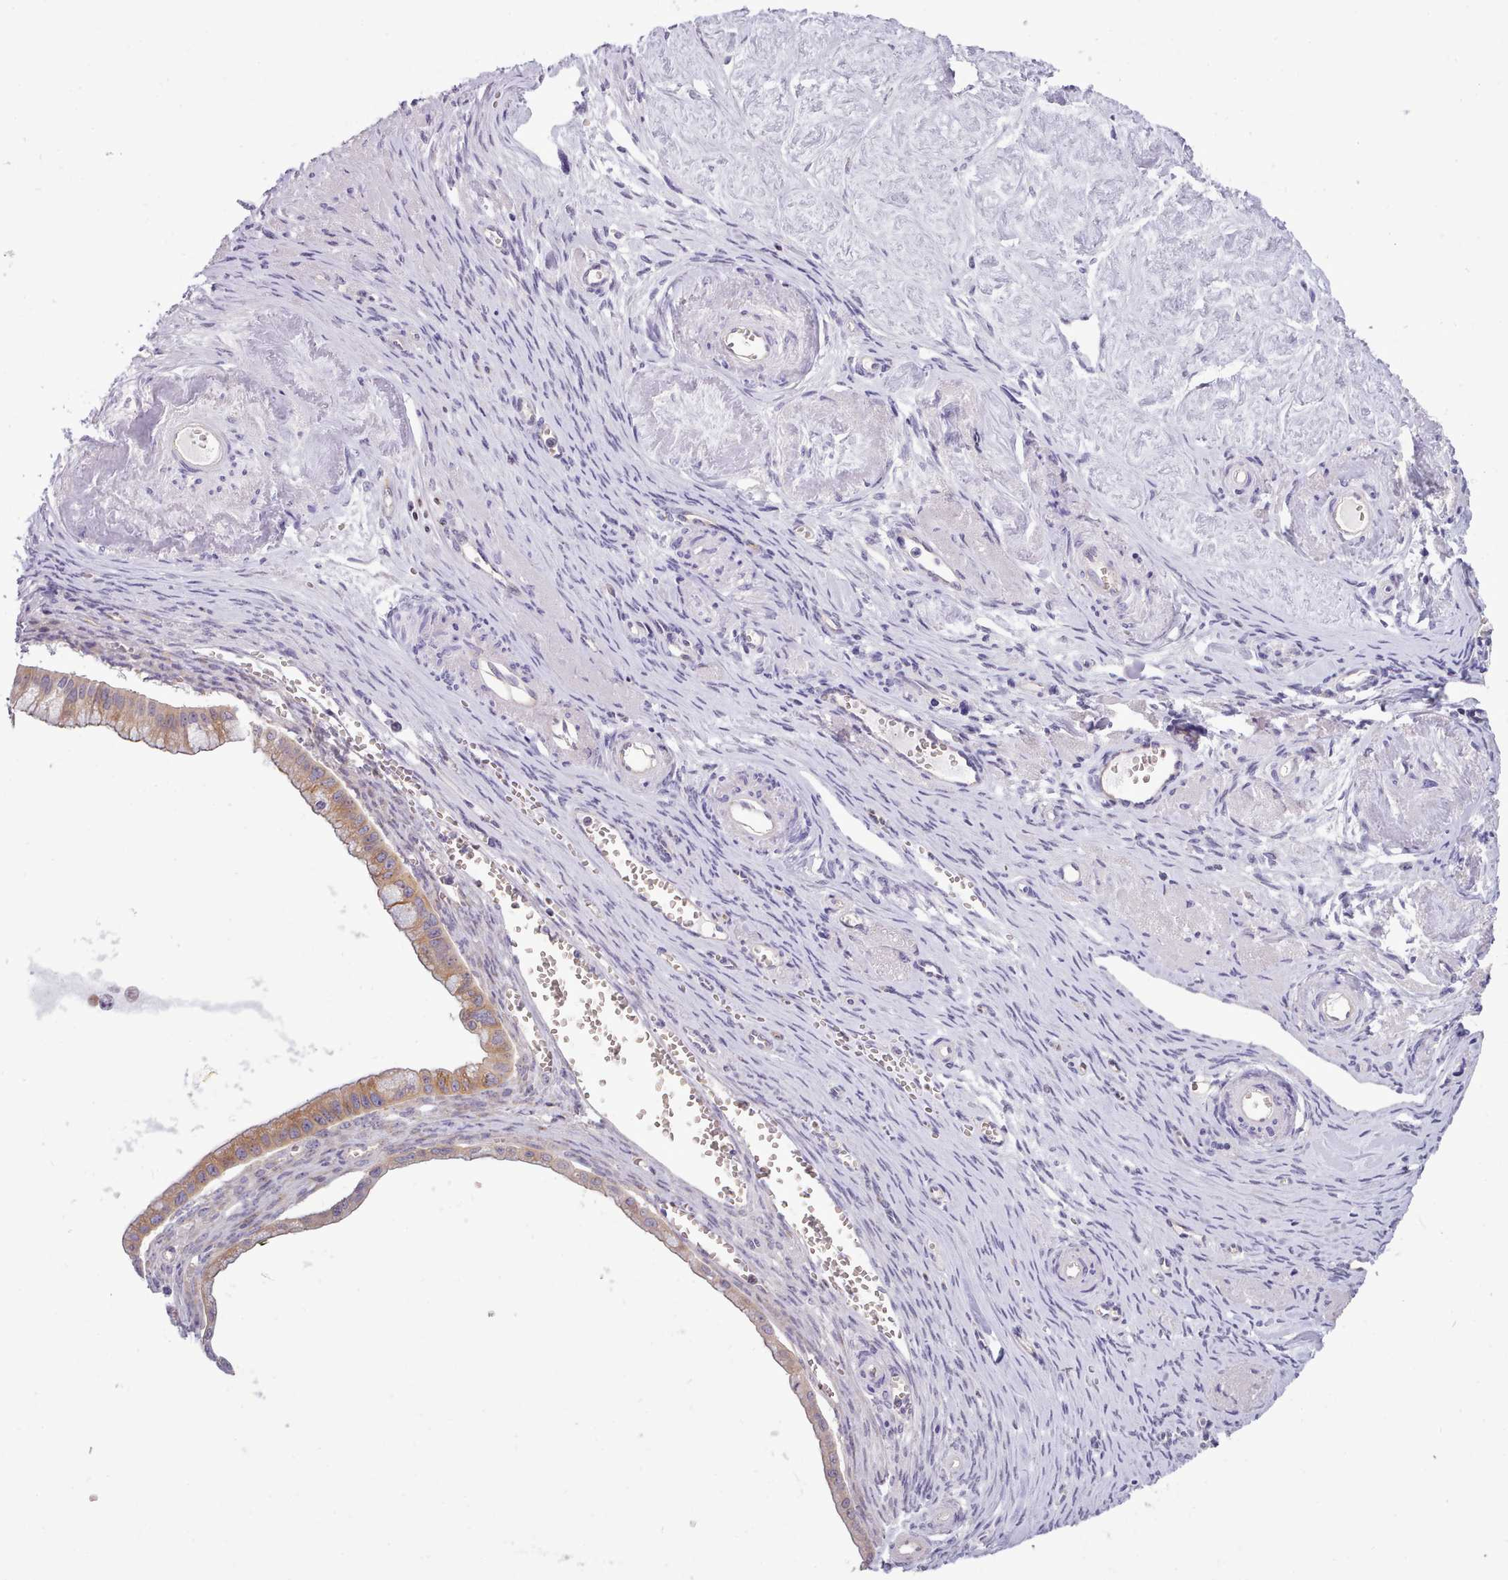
{"staining": {"intensity": "moderate", "quantity": "25%-75%", "location": "cytoplasmic/membranous"}, "tissue": "ovarian cancer", "cell_type": "Tumor cells", "image_type": "cancer", "snomed": [{"axis": "morphology", "description": "Cystadenocarcinoma, mucinous, NOS"}, {"axis": "topography", "description": "Ovary"}], "caption": "Human ovarian cancer stained with a protein marker reveals moderate staining in tumor cells.", "gene": "CYP2A13", "patient": {"sex": "female", "age": 59}}